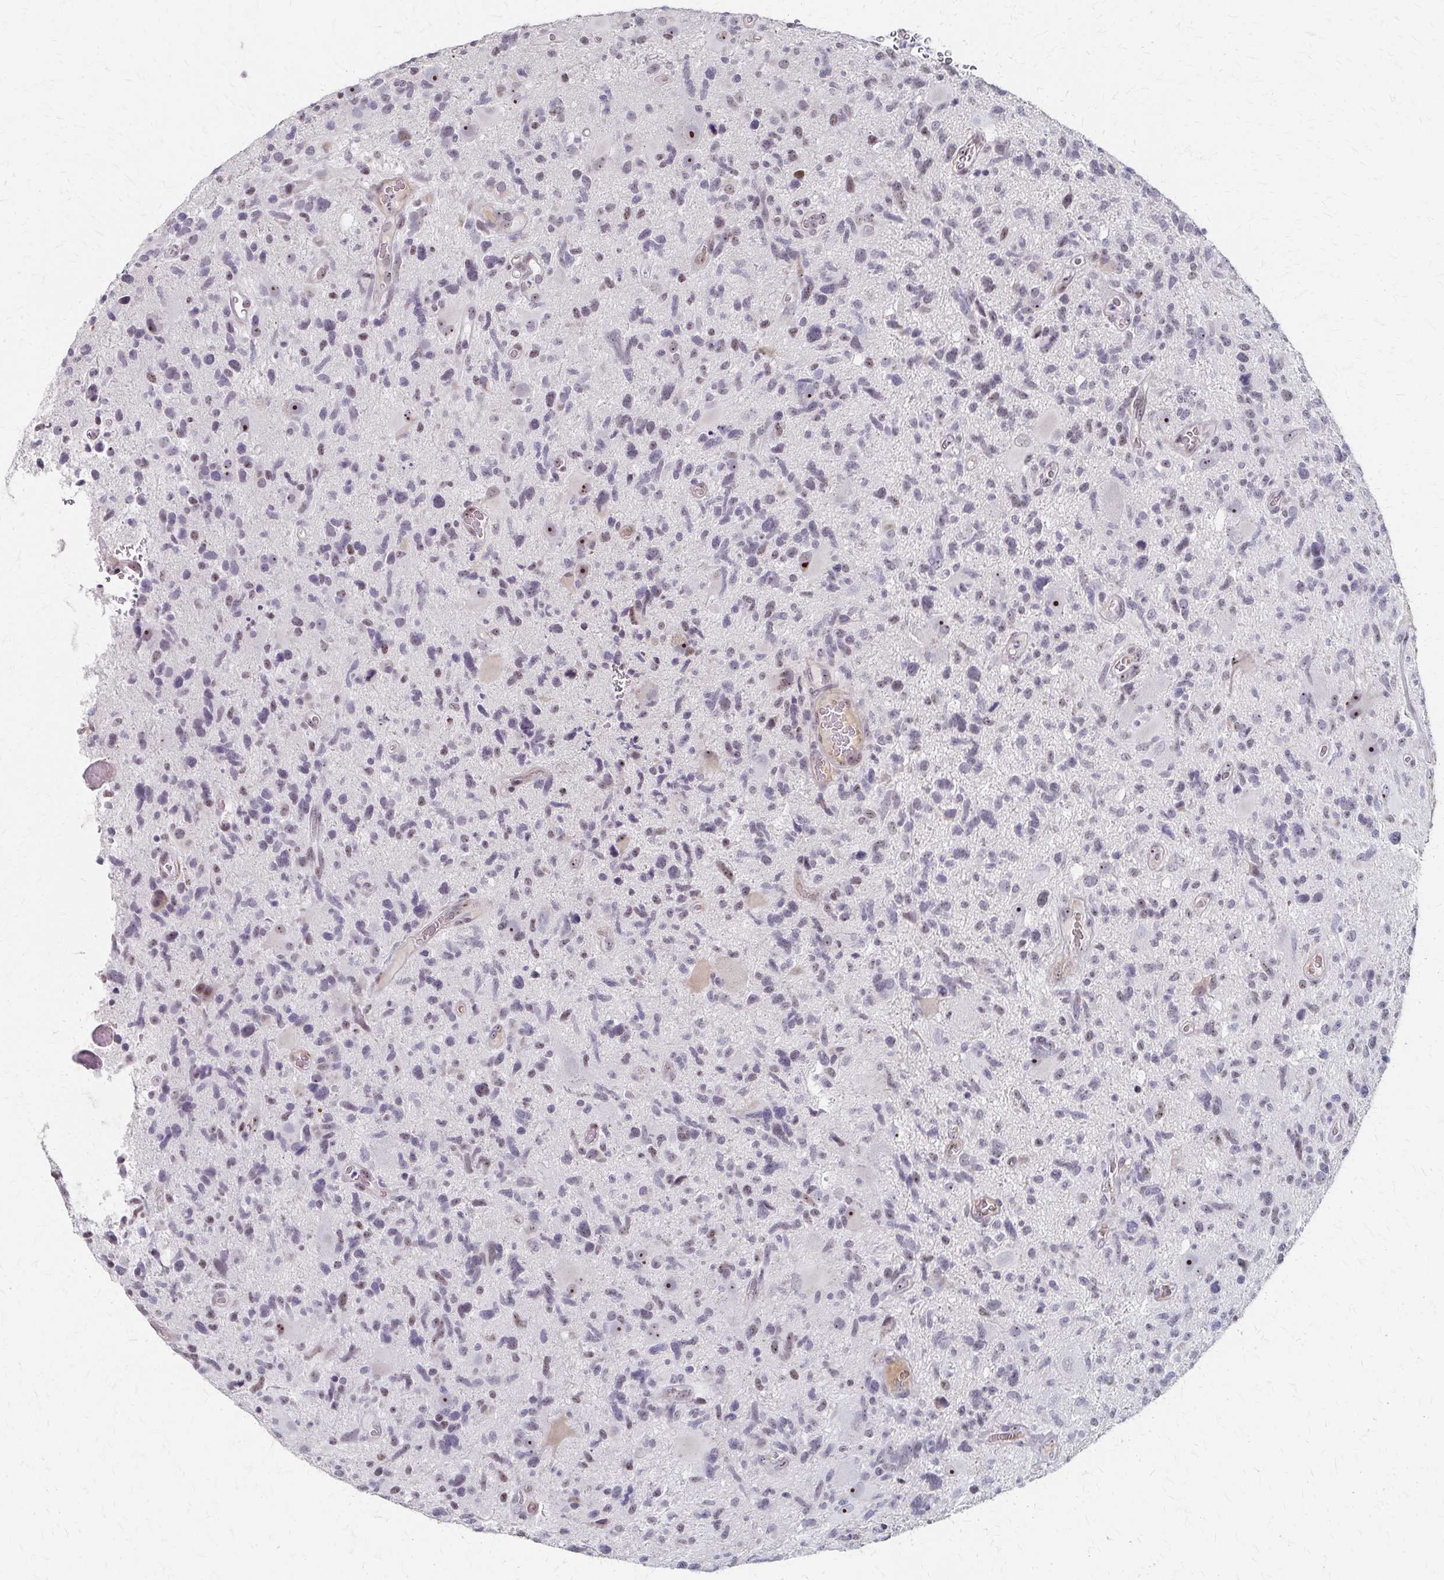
{"staining": {"intensity": "weak", "quantity": "<25%", "location": "nuclear"}, "tissue": "glioma", "cell_type": "Tumor cells", "image_type": "cancer", "snomed": [{"axis": "morphology", "description": "Glioma, malignant, High grade"}, {"axis": "topography", "description": "Brain"}], "caption": "High magnification brightfield microscopy of glioma stained with DAB (brown) and counterstained with hematoxylin (blue): tumor cells show no significant staining.", "gene": "PES1", "patient": {"sex": "male", "age": 49}}